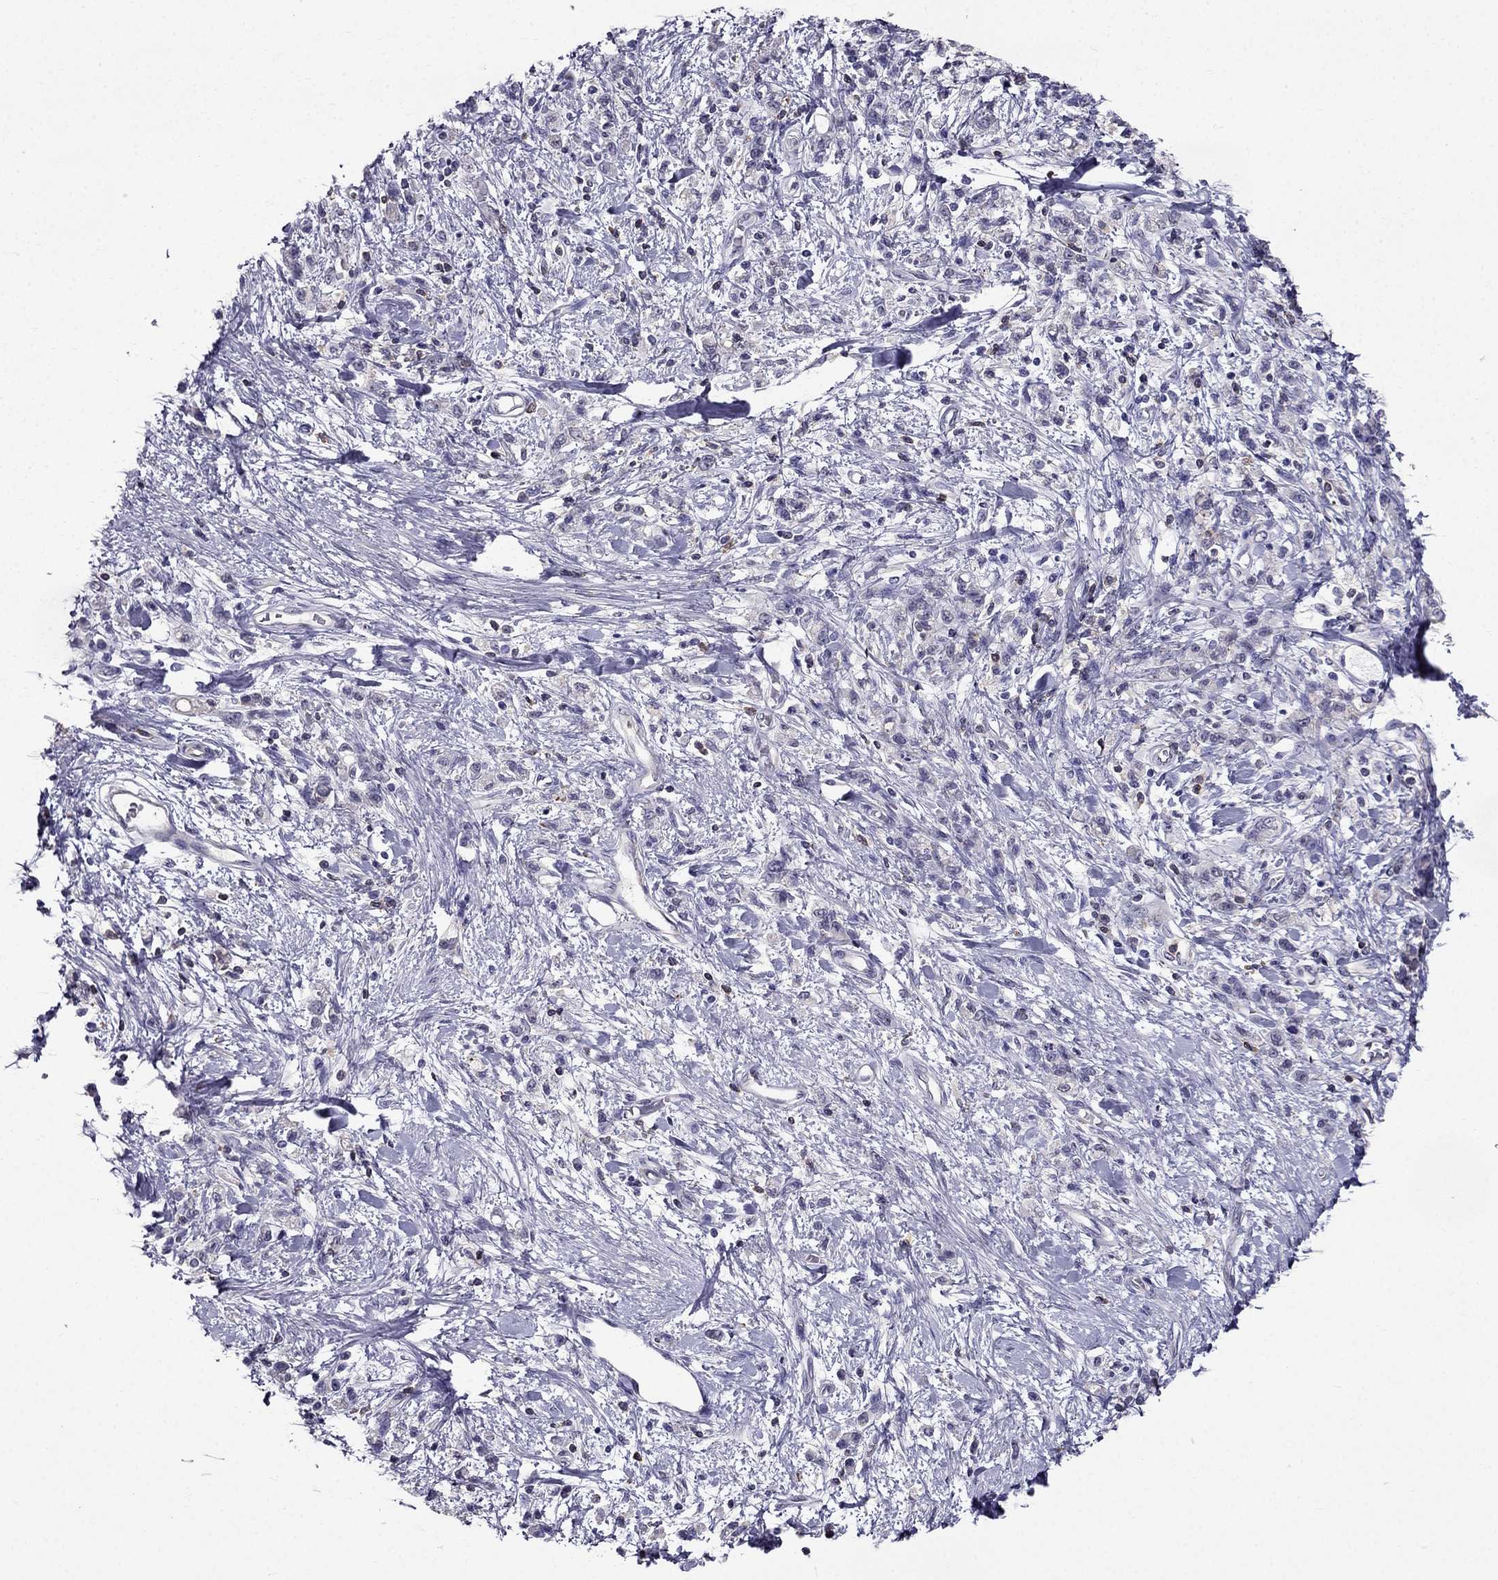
{"staining": {"intensity": "negative", "quantity": "none", "location": "none"}, "tissue": "stomach cancer", "cell_type": "Tumor cells", "image_type": "cancer", "snomed": [{"axis": "morphology", "description": "Adenocarcinoma, NOS"}, {"axis": "topography", "description": "Stomach"}], "caption": "Protein analysis of stomach cancer demonstrates no significant expression in tumor cells.", "gene": "AAK1", "patient": {"sex": "male", "age": 77}}